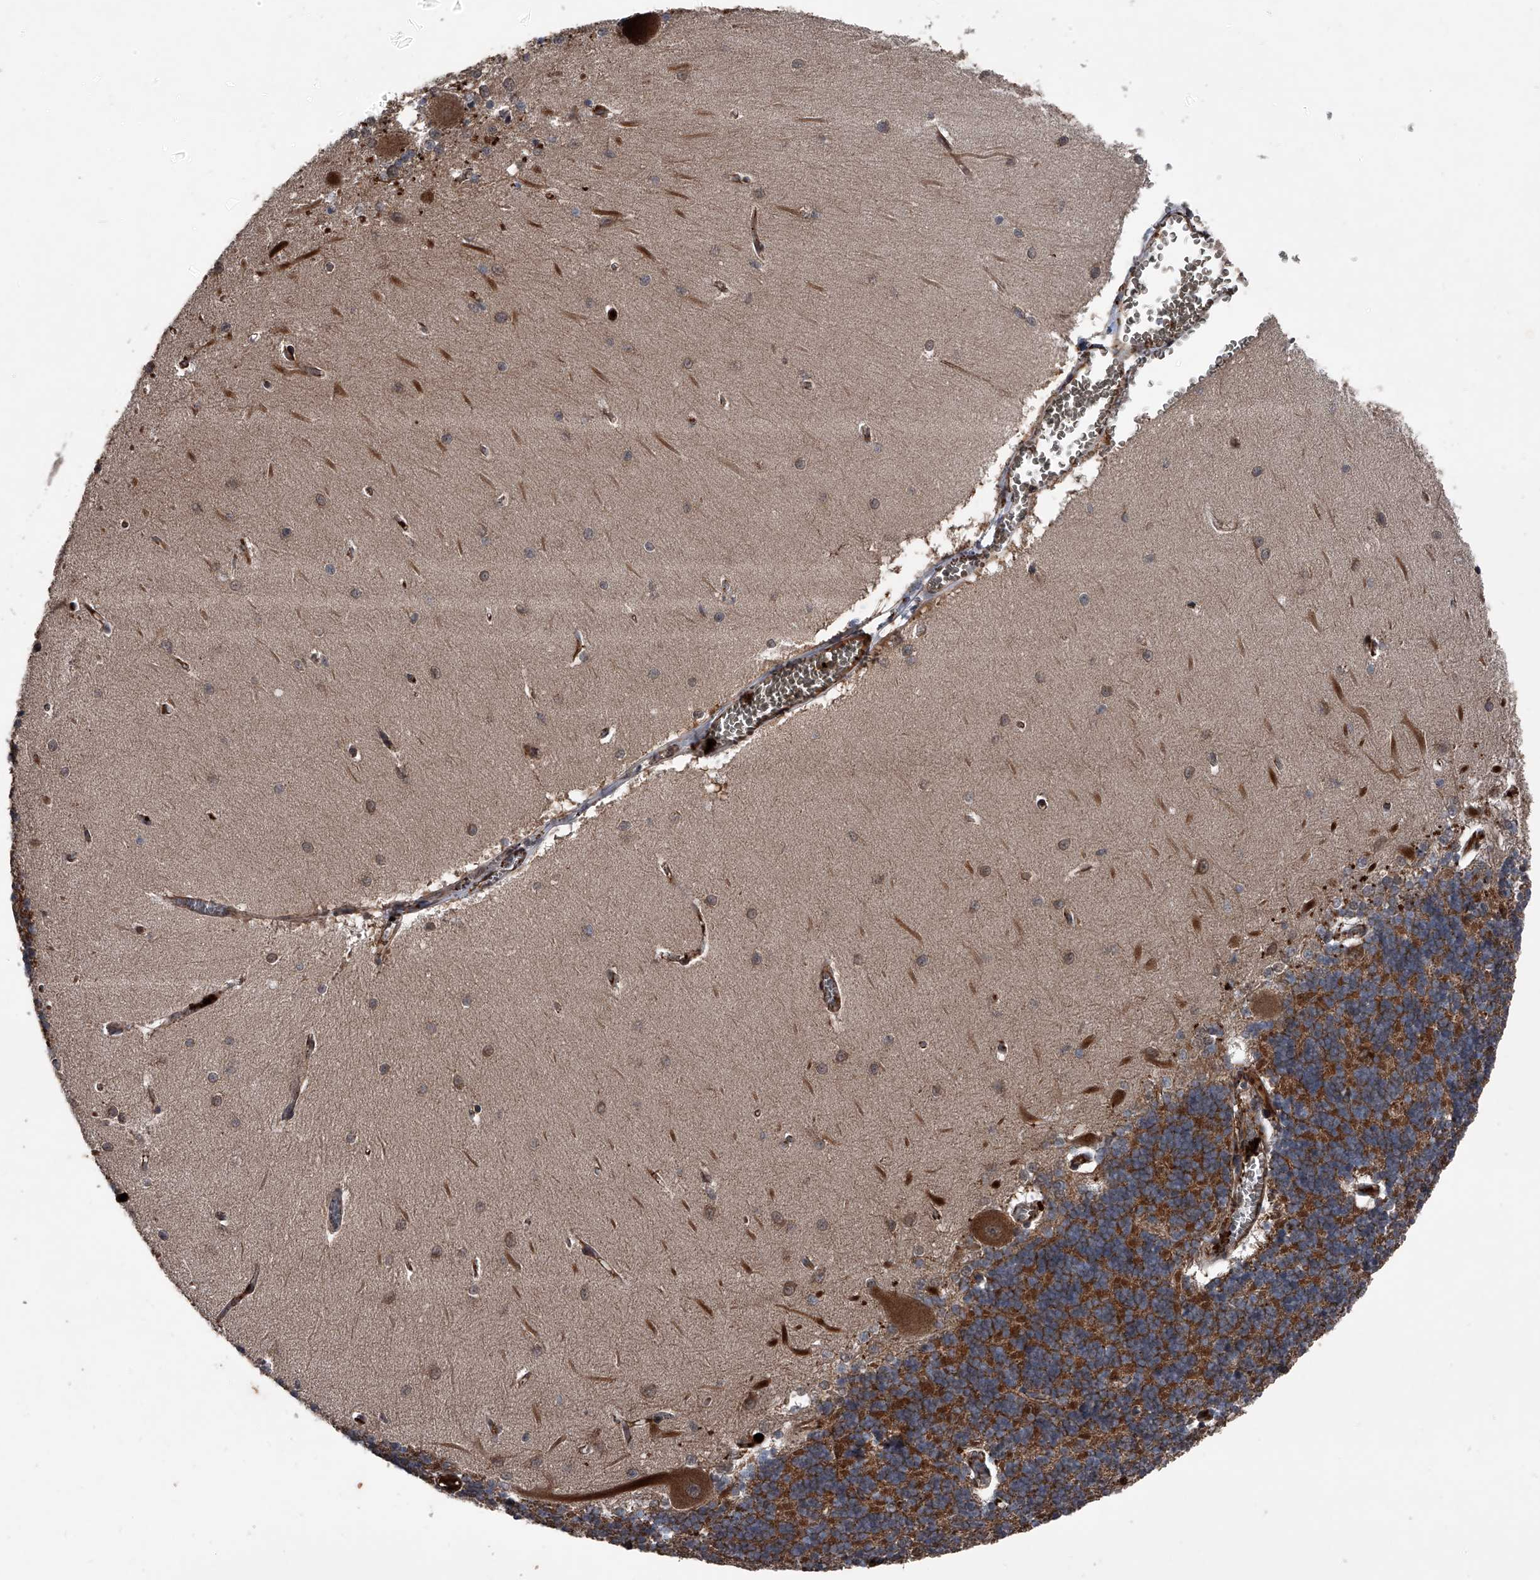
{"staining": {"intensity": "strong", "quantity": ">75%", "location": "cytoplasmic/membranous"}, "tissue": "cerebellum", "cell_type": "Cells in granular layer", "image_type": "normal", "snomed": [{"axis": "morphology", "description": "Normal tissue, NOS"}, {"axis": "topography", "description": "Cerebellum"}], "caption": "Immunohistochemistry micrograph of unremarkable cerebellum stained for a protein (brown), which shows high levels of strong cytoplasmic/membranous positivity in approximately >75% of cells in granular layer.", "gene": "MAPKAP1", "patient": {"sex": "male", "age": 37}}